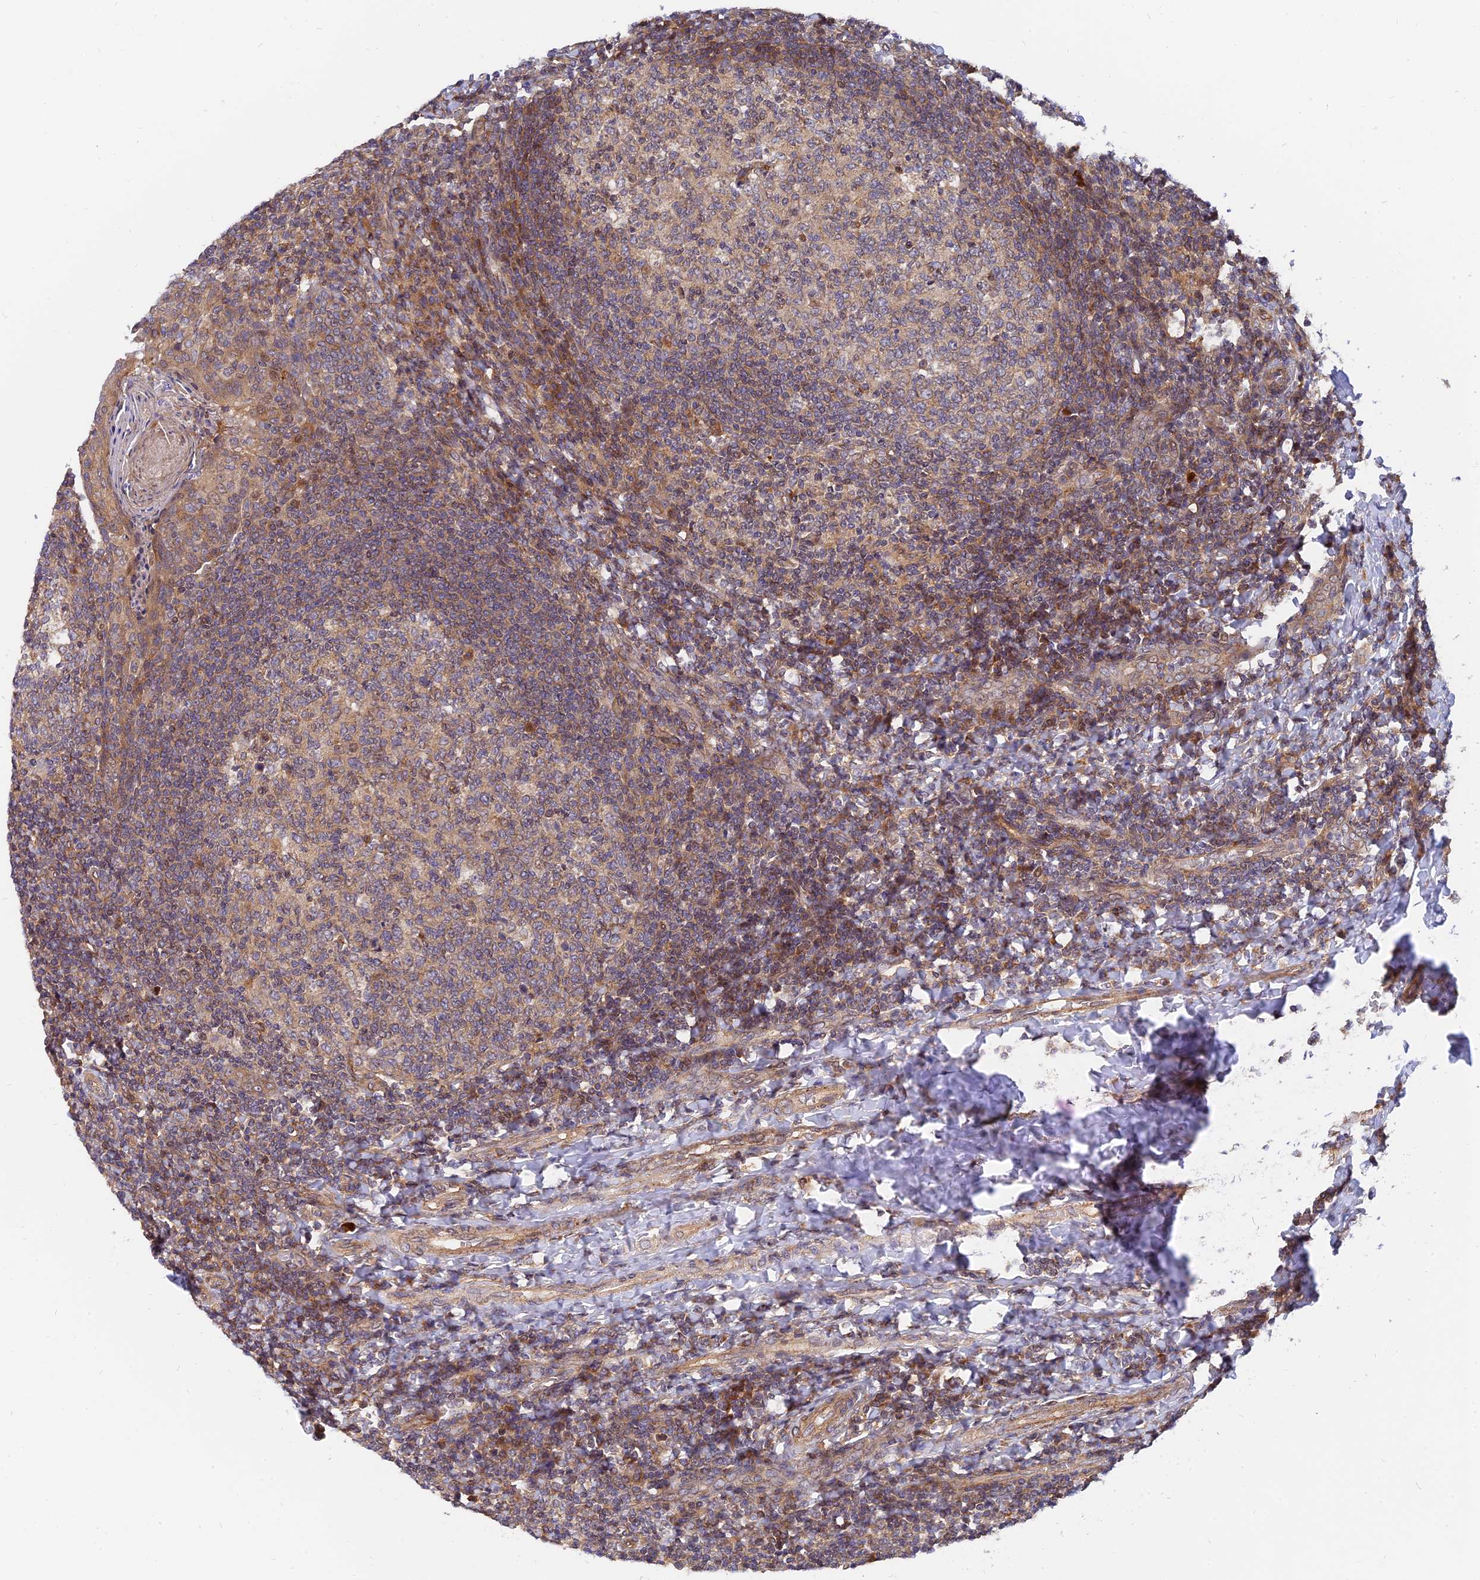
{"staining": {"intensity": "moderate", "quantity": "25%-75%", "location": "cytoplasmic/membranous"}, "tissue": "tonsil", "cell_type": "Germinal center cells", "image_type": "normal", "snomed": [{"axis": "morphology", "description": "Normal tissue, NOS"}, {"axis": "topography", "description": "Tonsil"}], "caption": "Immunohistochemical staining of benign human tonsil exhibits moderate cytoplasmic/membranous protein positivity in approximately 25%-75% of germinal center cells.", "gene": "WDR41", "patient": {"sex": "female", "age": 19}}